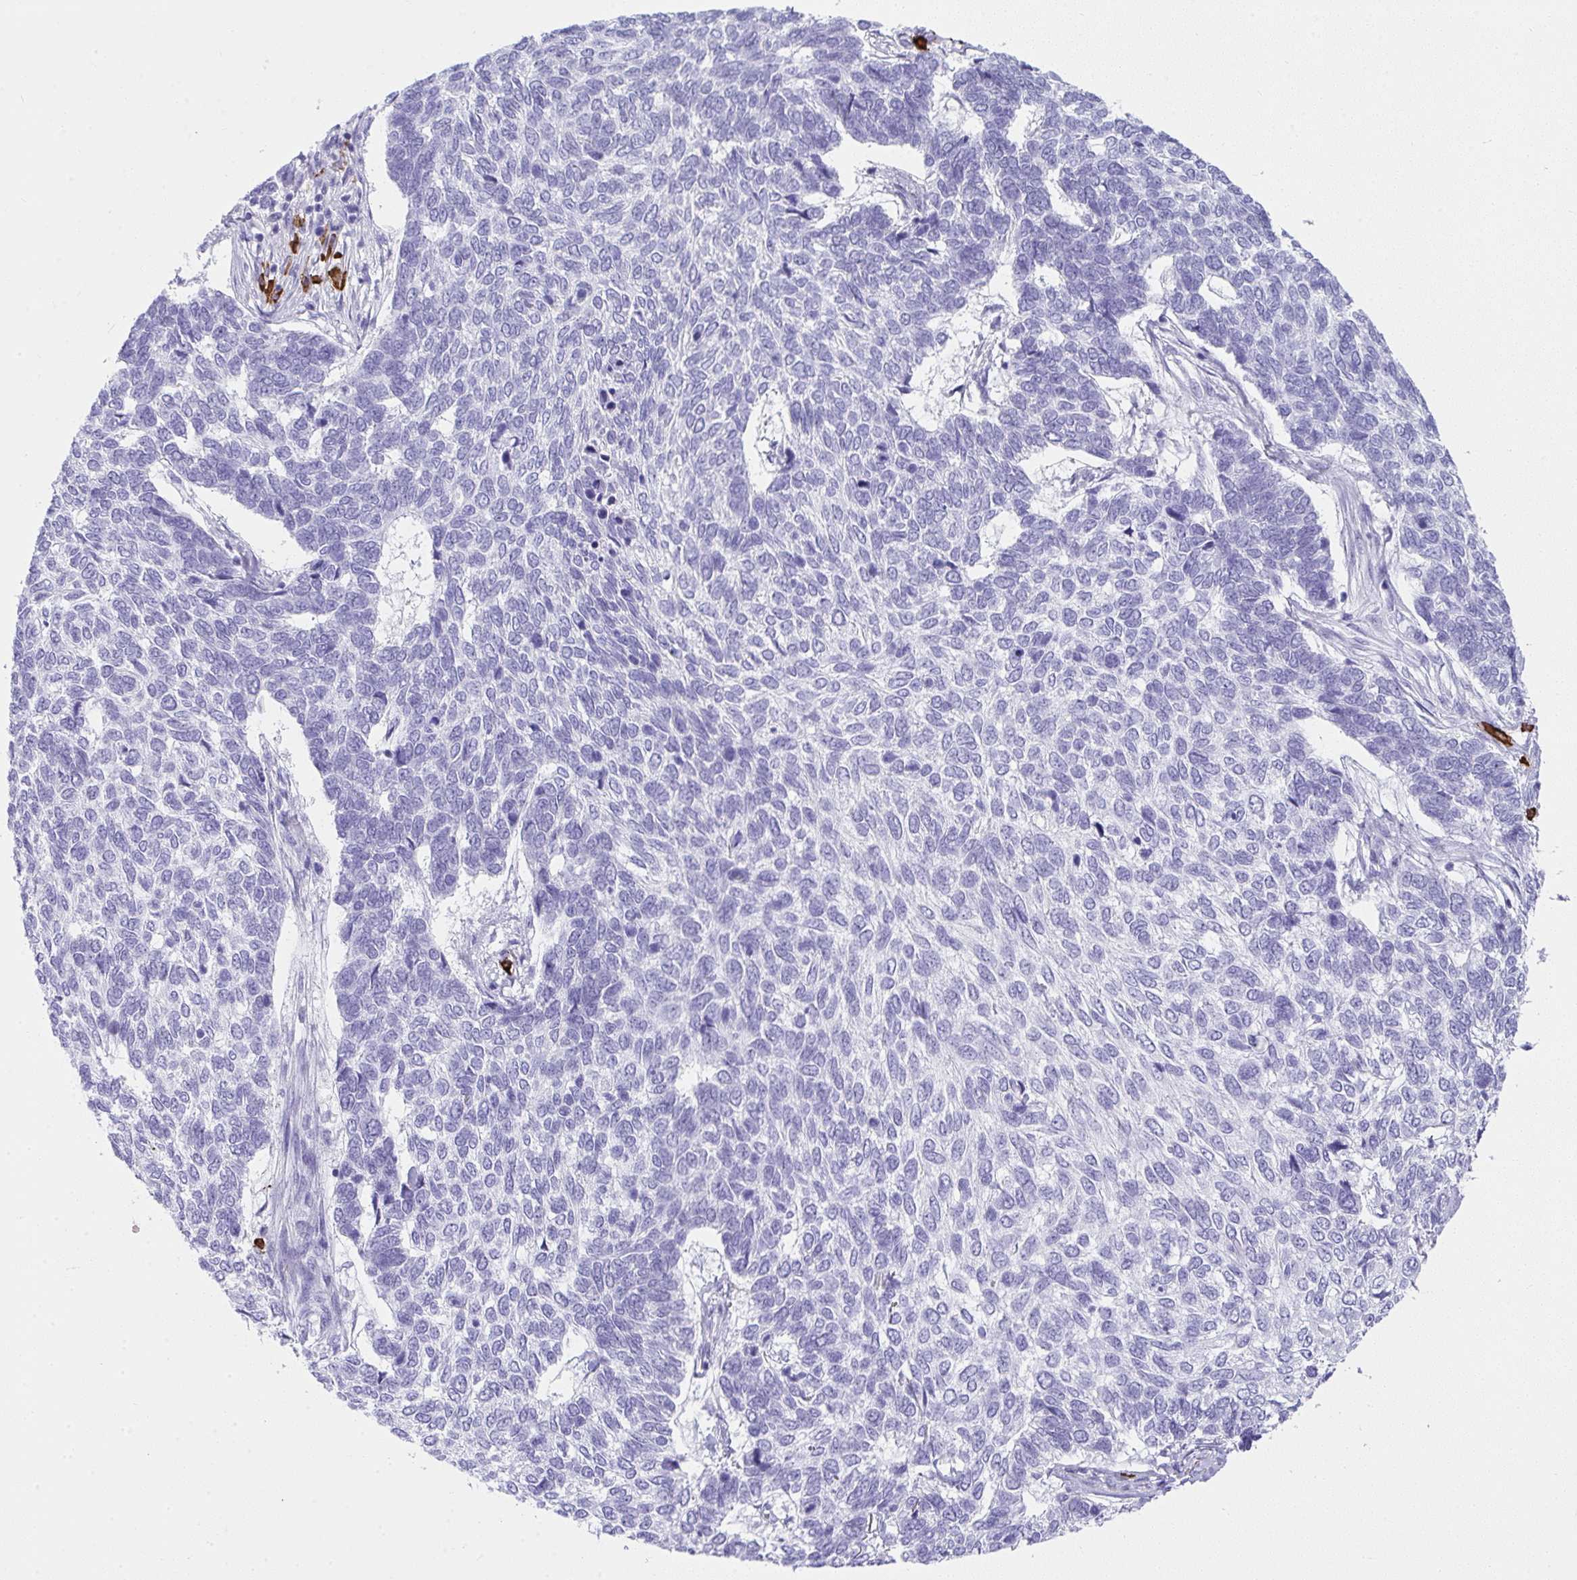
{"staining": {"intensity": "negative", "quantity": "none", "location": "none"}, "tissue": "skin cancer", "cell_type": "Tumor cells", "image_type": "cancer", "snomed": [{"axis": "morphology", "description": "Basal cell carcinoma"}, {"axis": "topography", "description": "Skin"}], "caption": "Skin cancer (basal cell carcinoma) stained for a protein using IHC displays no staining tumor cells.", "gene": "CDADC1", "patient": {"sex": "female", "age": 65}}